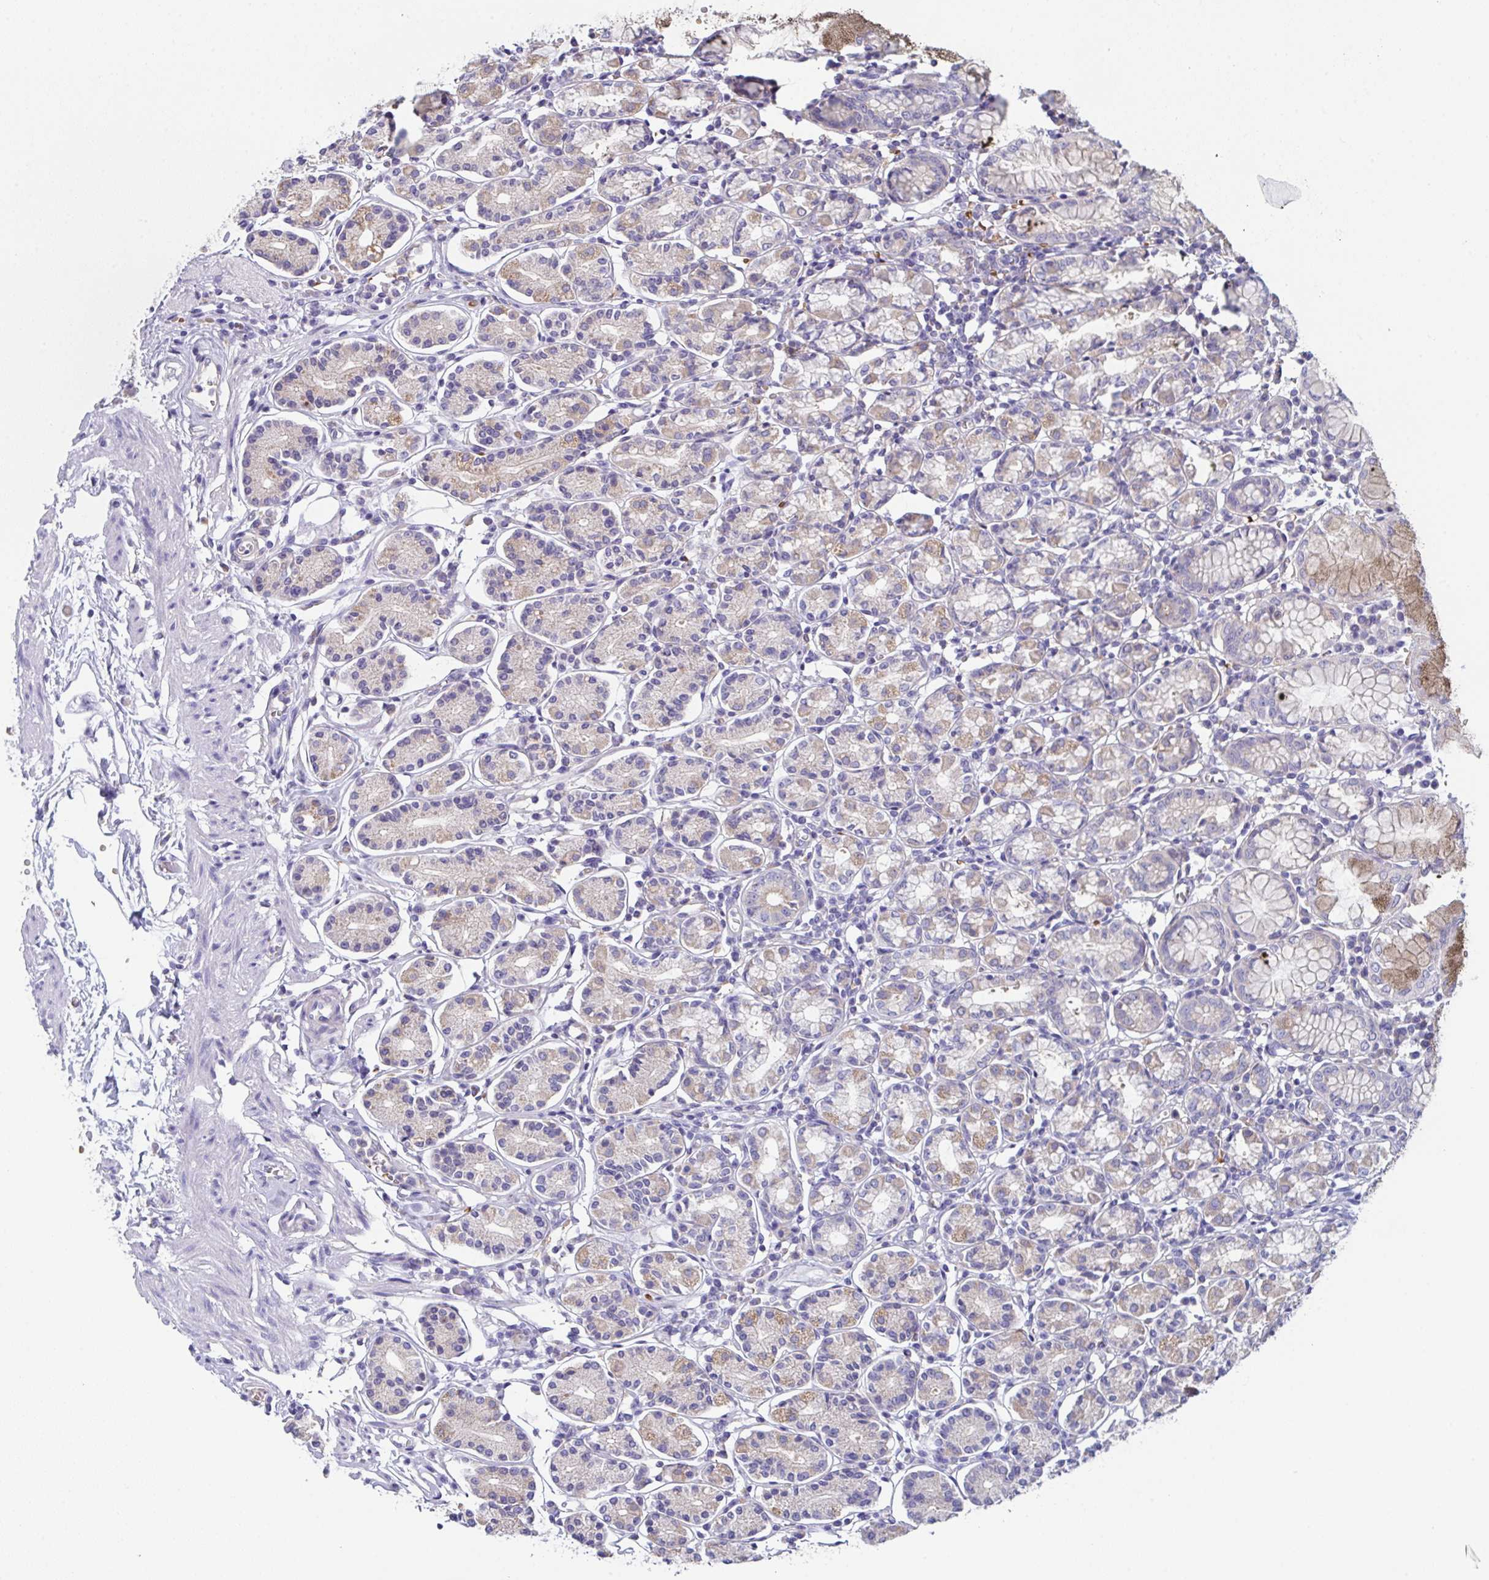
{"staining": {"intensity": "weak", "quantity": "25%-75%", "location": "cytoplasmic/membranous"}, "tissue": "stomach", "cell_type": "Glandular cells", "image_type": "normal", "snomed": [{"axis": "morphology", "description": "Normal tissue, NOS"}, {"axis": "topography", "description": "Stomach"}], "caption": "Benign stomach displays weak cytoplasmic/membranous staining in approximately 25%-75% of glandular cells, visualized by immunohistochemistry.", "gene": "TFAP2C", "patient": {"sex": "female", "age": 62}}